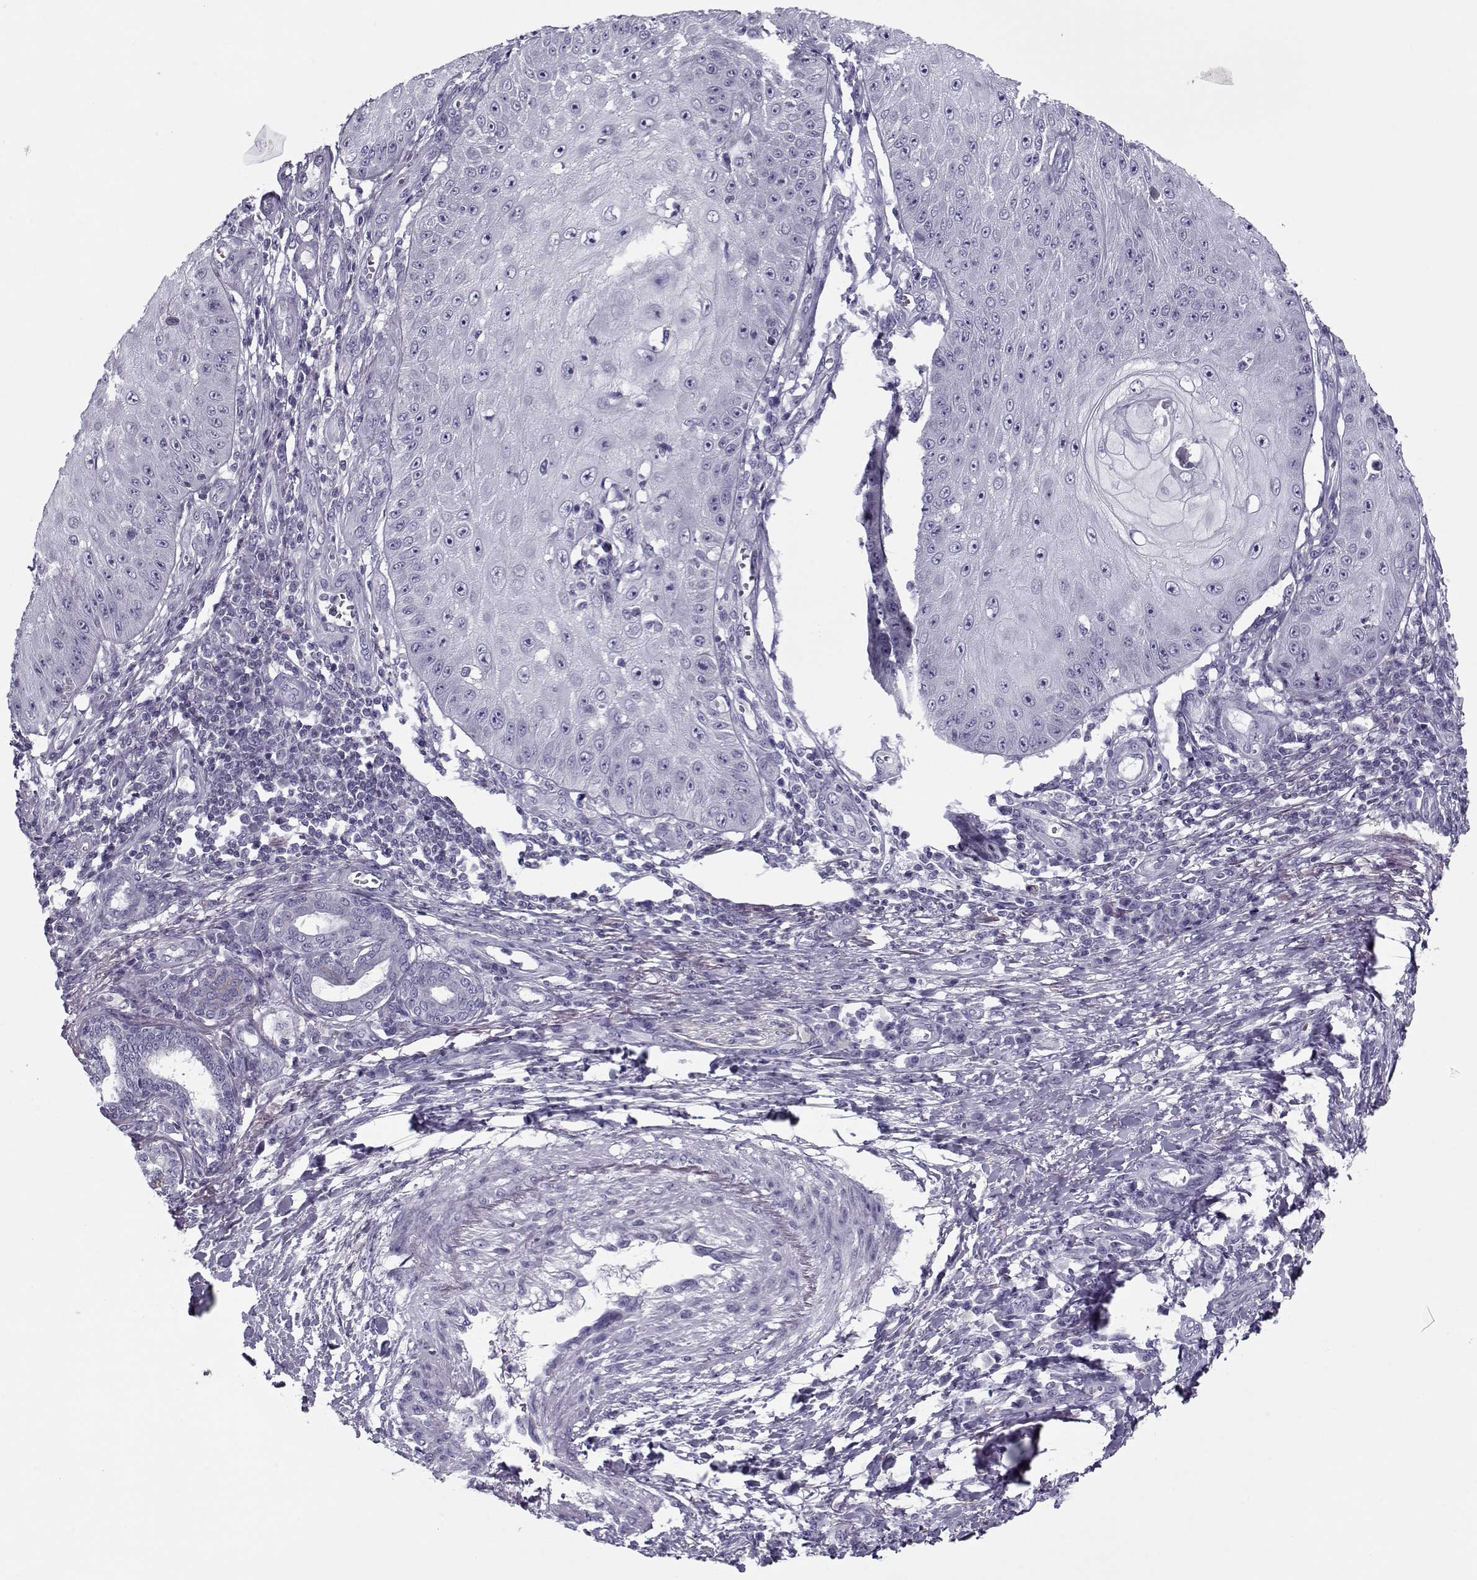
{"staining": {"intensity": "negative", "quantity": "none", "location": "none"}, "tissue": "skin cancer", "cell_type": "Tumor cells", "image_type": "cancer", "snomed": [{"axis": "morphology", "description": "Squamous cell carcinoma, NOS"}, {"axis": "topography", "description": "Skin"}], "caption": "This is an immunohistochemistry (IHC) photomicrograph of human squamous cell carcinoma (skin). There is no staining in tumor cells.", "gene": "PP2D1", "patient": {"sex": "male", "age": 70}}